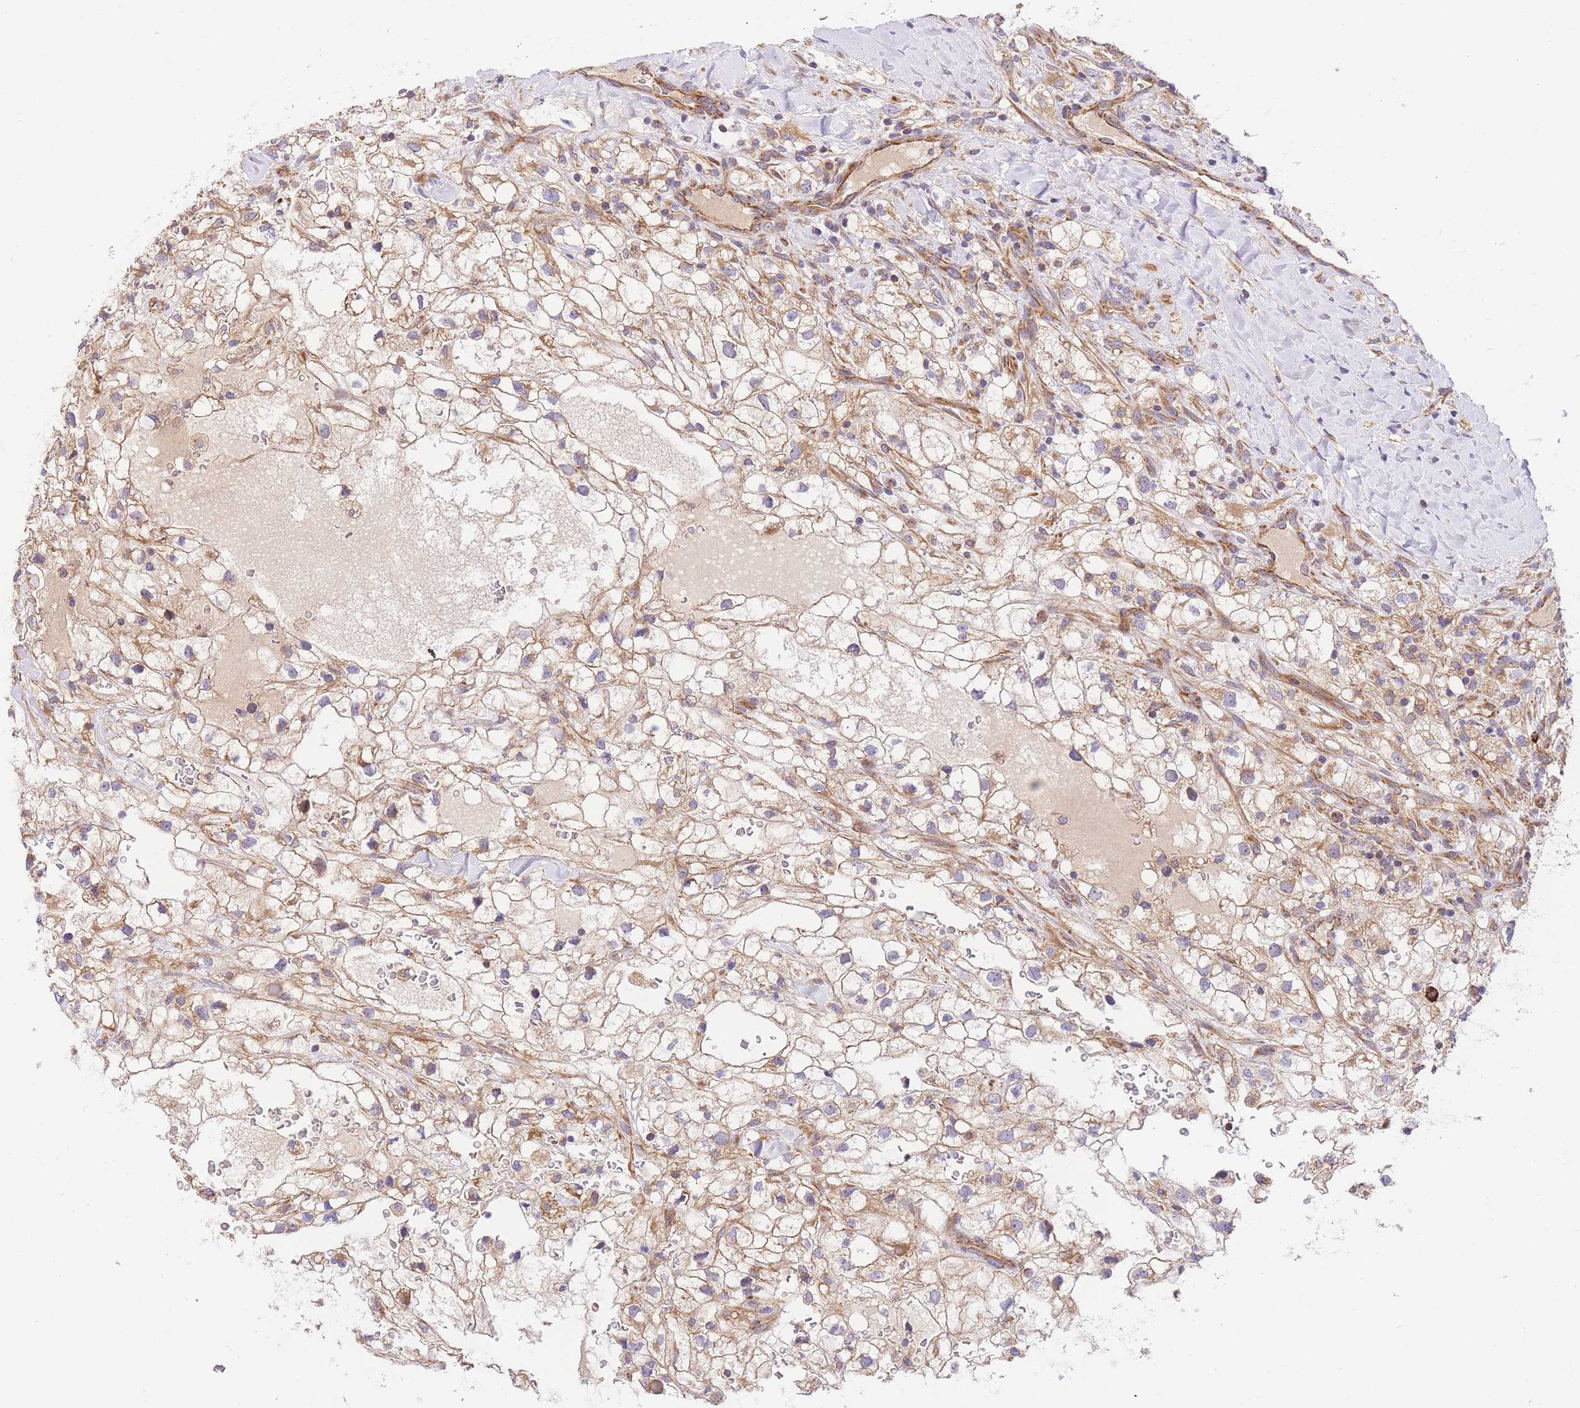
{"staining": {"intensity": "weak", "quantity": ">75%", "location": "cytoplasmic/membranous"}, "tissue": "renal cancer", "cell_type": "Tumor cells", "image_type": "cancer", "snomed": [{"axis": "morphology", "description": "Adenocarcinoma, NOS"}, {"axis": "topography", "description": "Kidney"}], "caption": "Adenocarcinoma (renal) stained for a protein (brown) displays weak cytoplasmic/membranous positive expression in approximately >75% of tumor cells.", "gene": "MTRES1", "patient": {"sex": "male", "age": 59}}